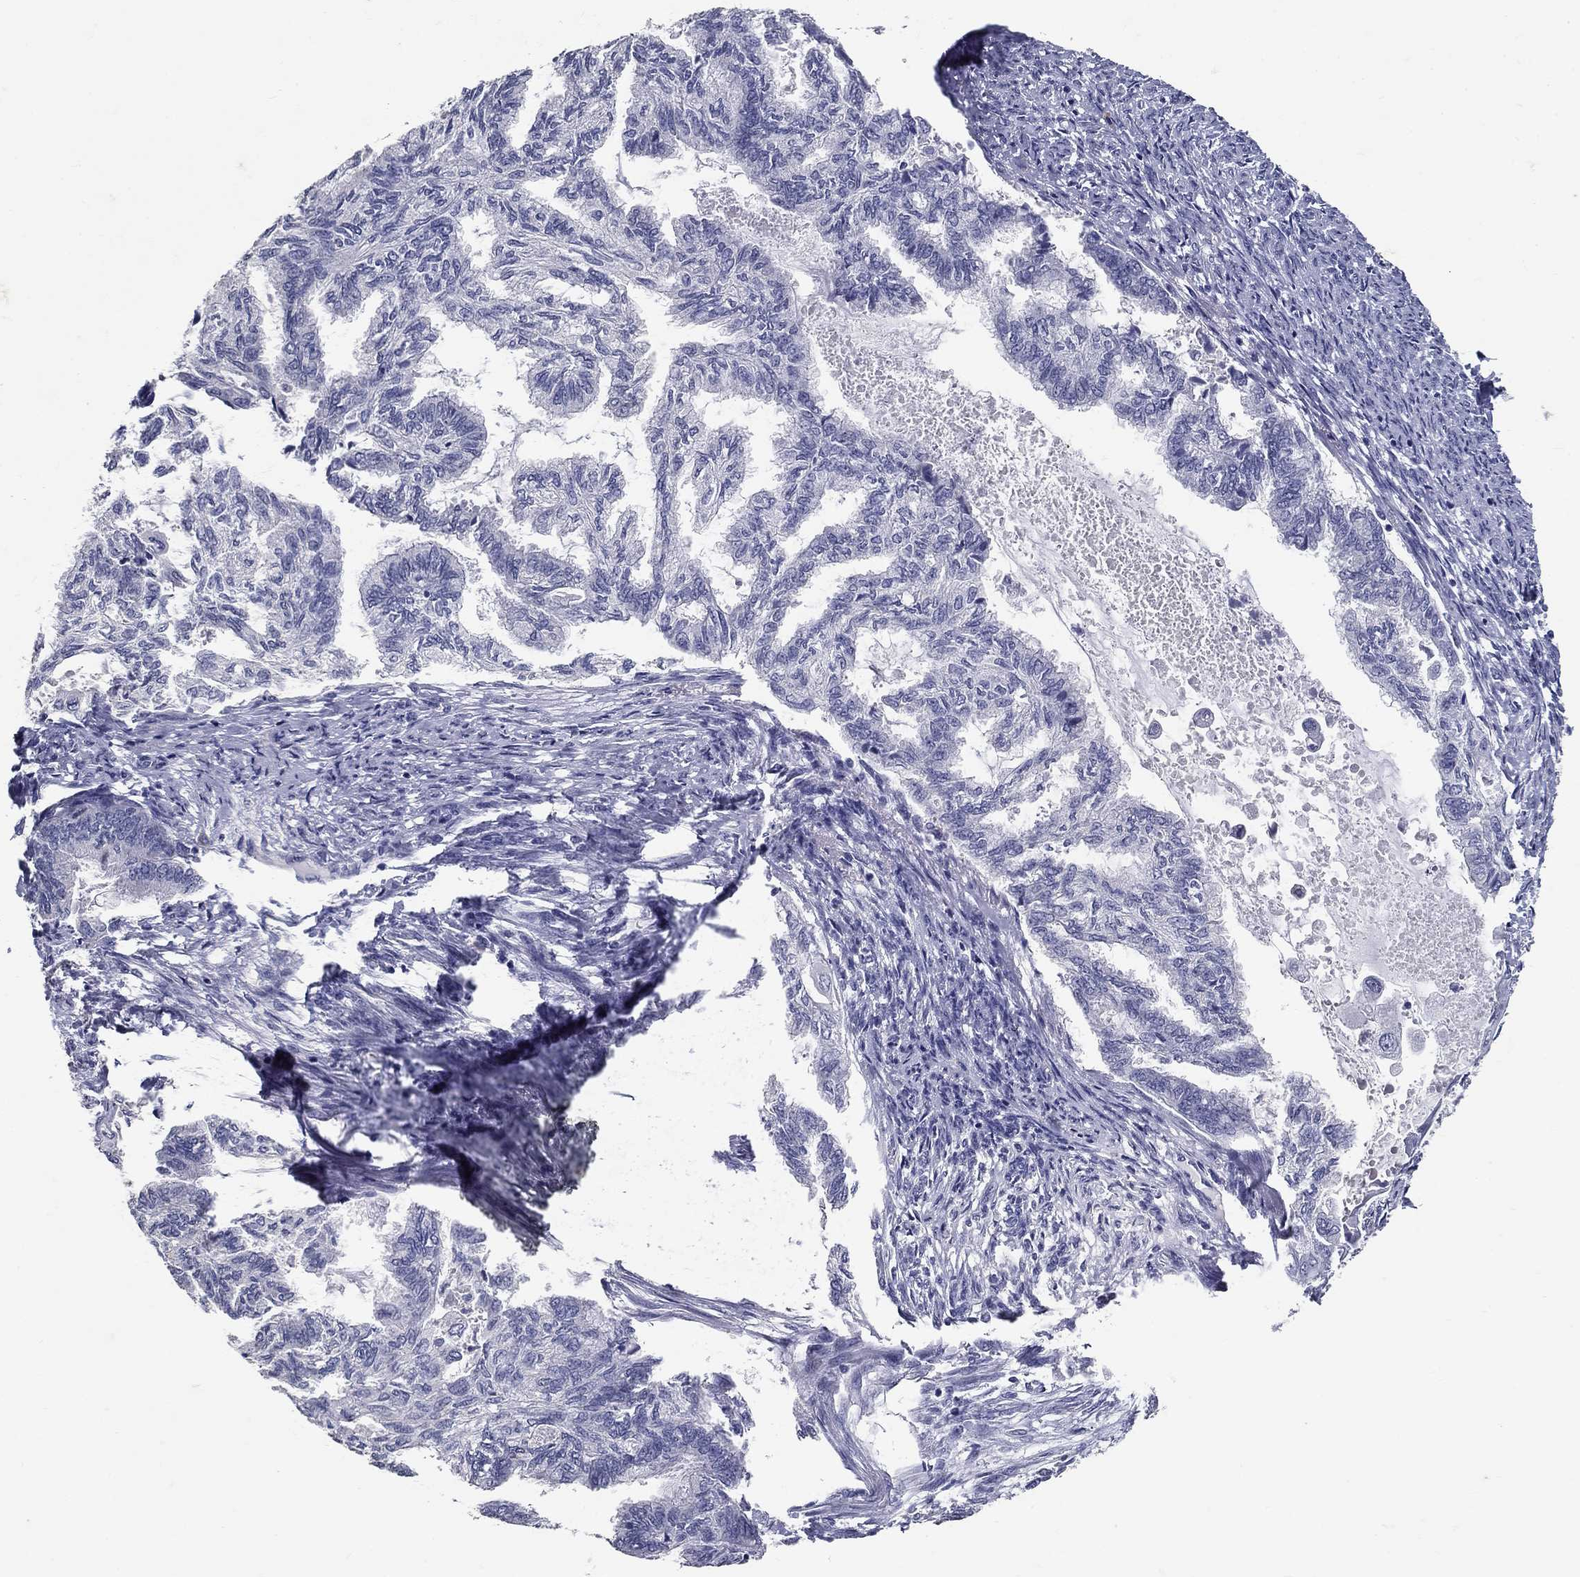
{"staining": {"intensity": "negative", "quantity": "none", "location": "none"}, "tissue": "endometrial cancer", "cell_type": "Tumor cells", "image_type": "cancer", "snomed": [{"axis": "morphology", "description": "Adenocarcinoma, NOS"}, {"axis": "topography", "description": "Endometrium"}], "caption": "A histopathology image of human endometrial adenocarcinoma is negative for staining in tumor cells.", "gene": "POMC", "patient": {"sex": "female", "age": 86}}